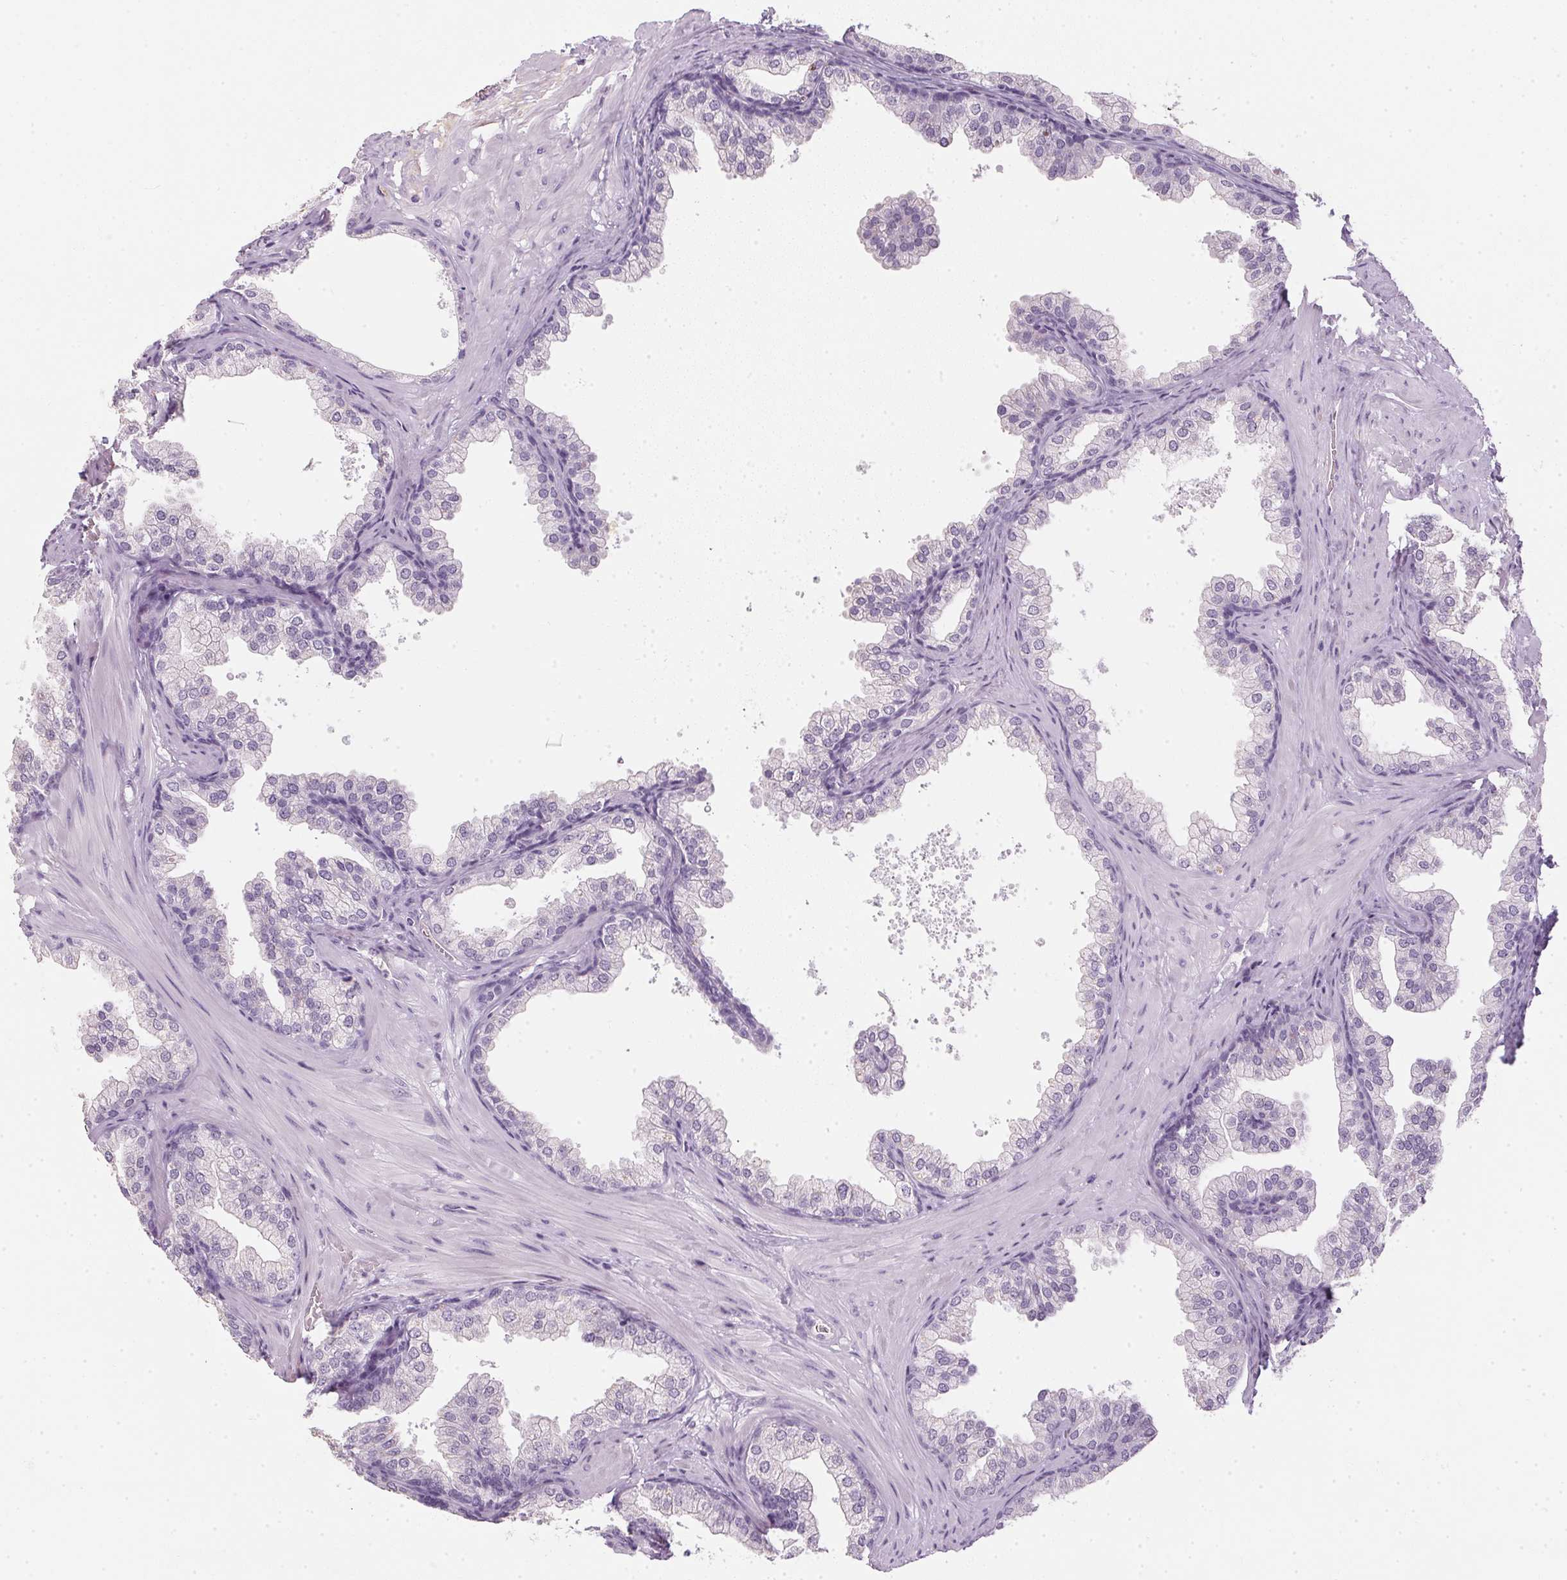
{"staining": {"intensity": "negative", "quantity": "none", "location": "none"}, "tissue": "prostate", "cell_type": "Glandular cells", "image_type": "normal", "snomed": [{"axis": "morphology", "description": "Normal tissue, NOS"}, {"axis": "topography", "description": "Prostate"}], "caption": "Glandular cells are negative for protein expression in unremarkable human prostate. (DAB IHC with hematoxylin counter stain).", "gene": "TMEM72", "patient": {"sex": "male", "age": 37}}